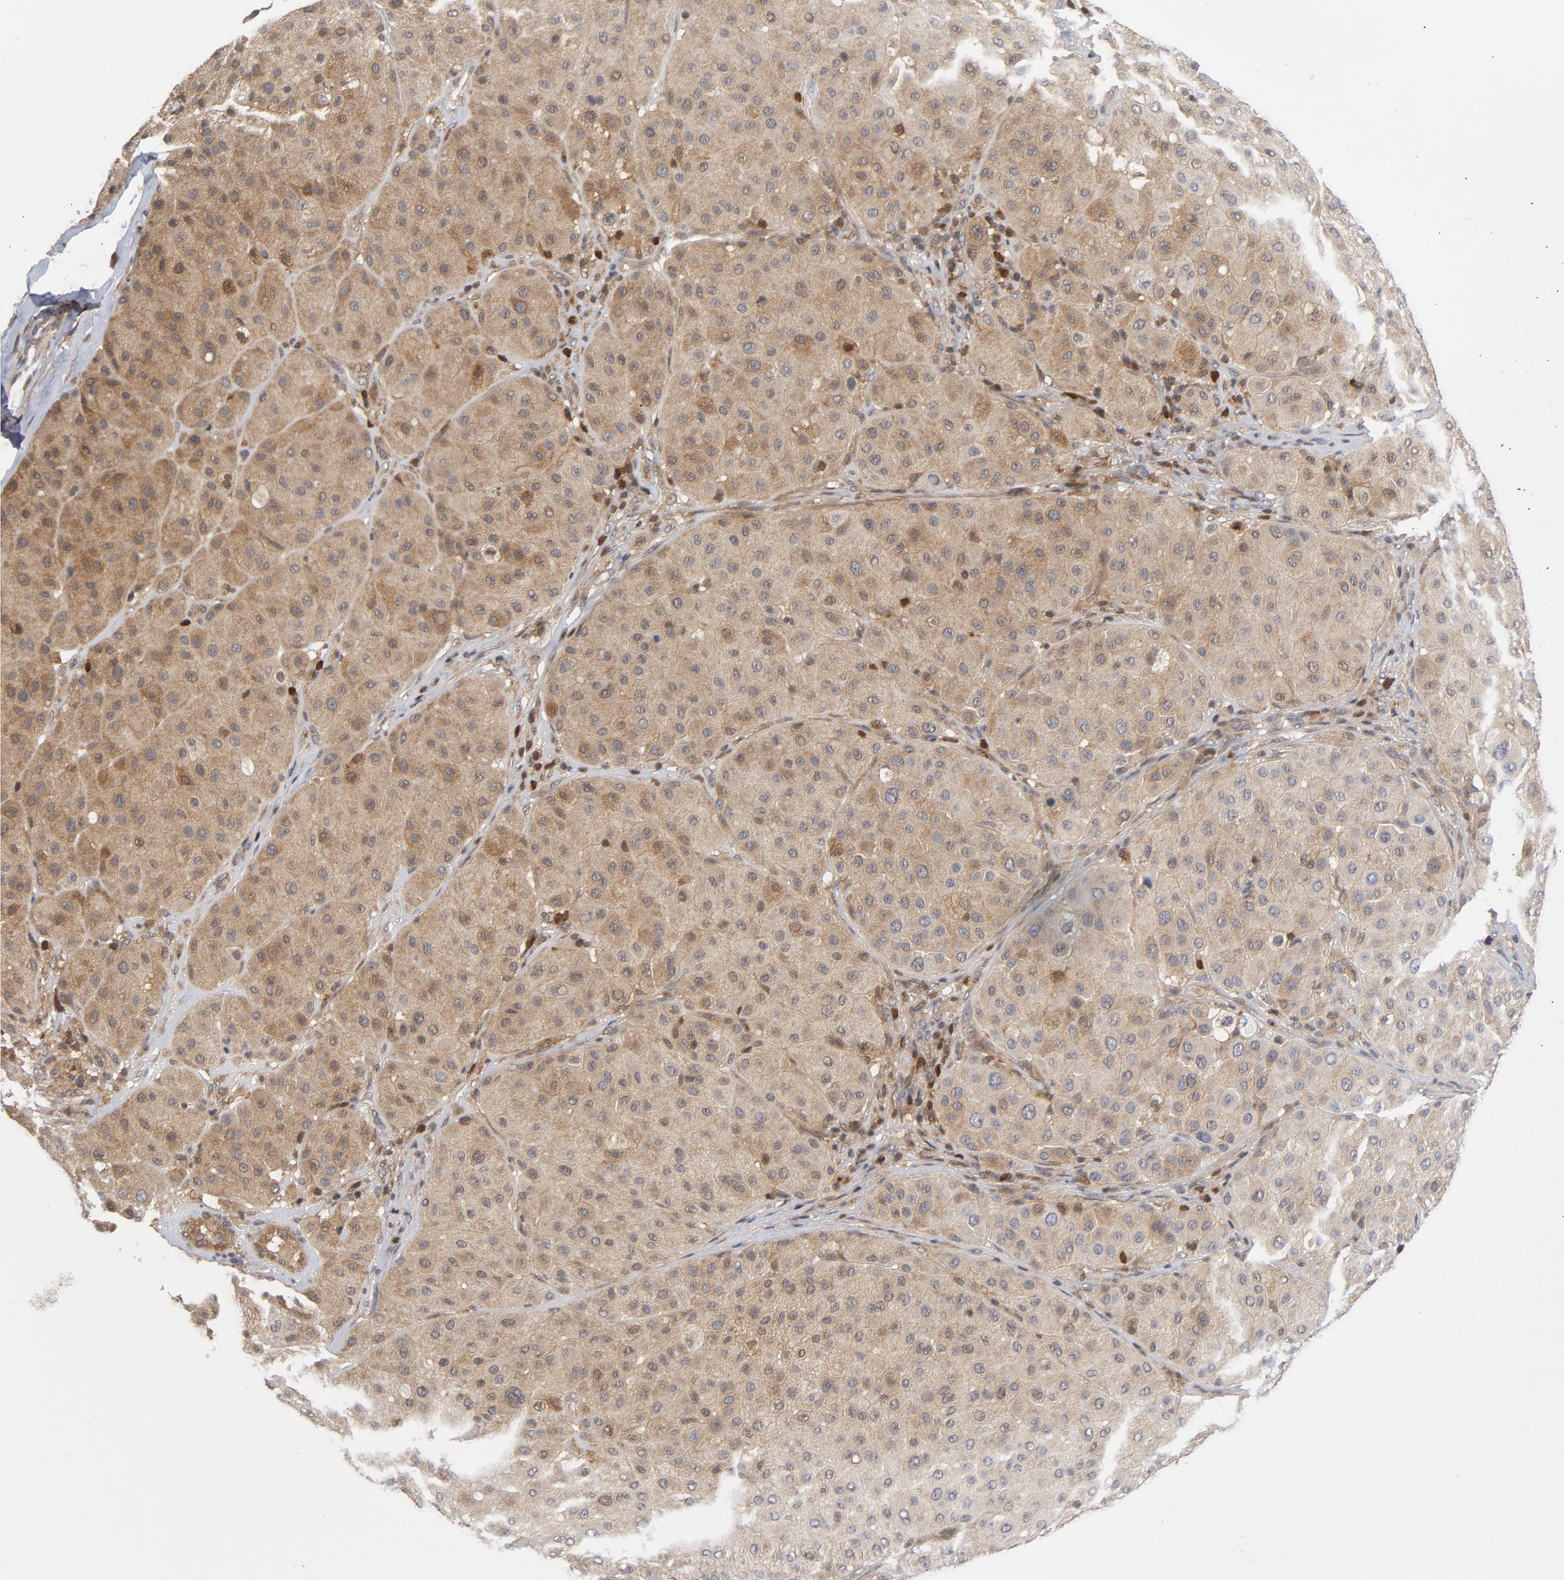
{"staining": {"intensity": "moderate", "quantity": ">75%", "location": "cytoplasmic/membranous"}, "tissue": "melanoma", "cell_type": "Tumor cells", "image_type": "cancer", "snomed": [{"axis": "morphology", "description": "Normal tissue, NOS"}, {"axis": "morphology", "description": "Malignant melanoma, Metastatic site"}, {"axis": "topography", "description": "Skin"}], "caption": "IHC of human malignant melanoma (metastatic site) demonstrates medium levels of moderate cytoplasmic/membranous positivity in approximately >75% of tumor cells. (IHC, brightfield microscopy, high magnification).", "gene": "TRADD", "patient": {"sex": "male", "age": 41}}